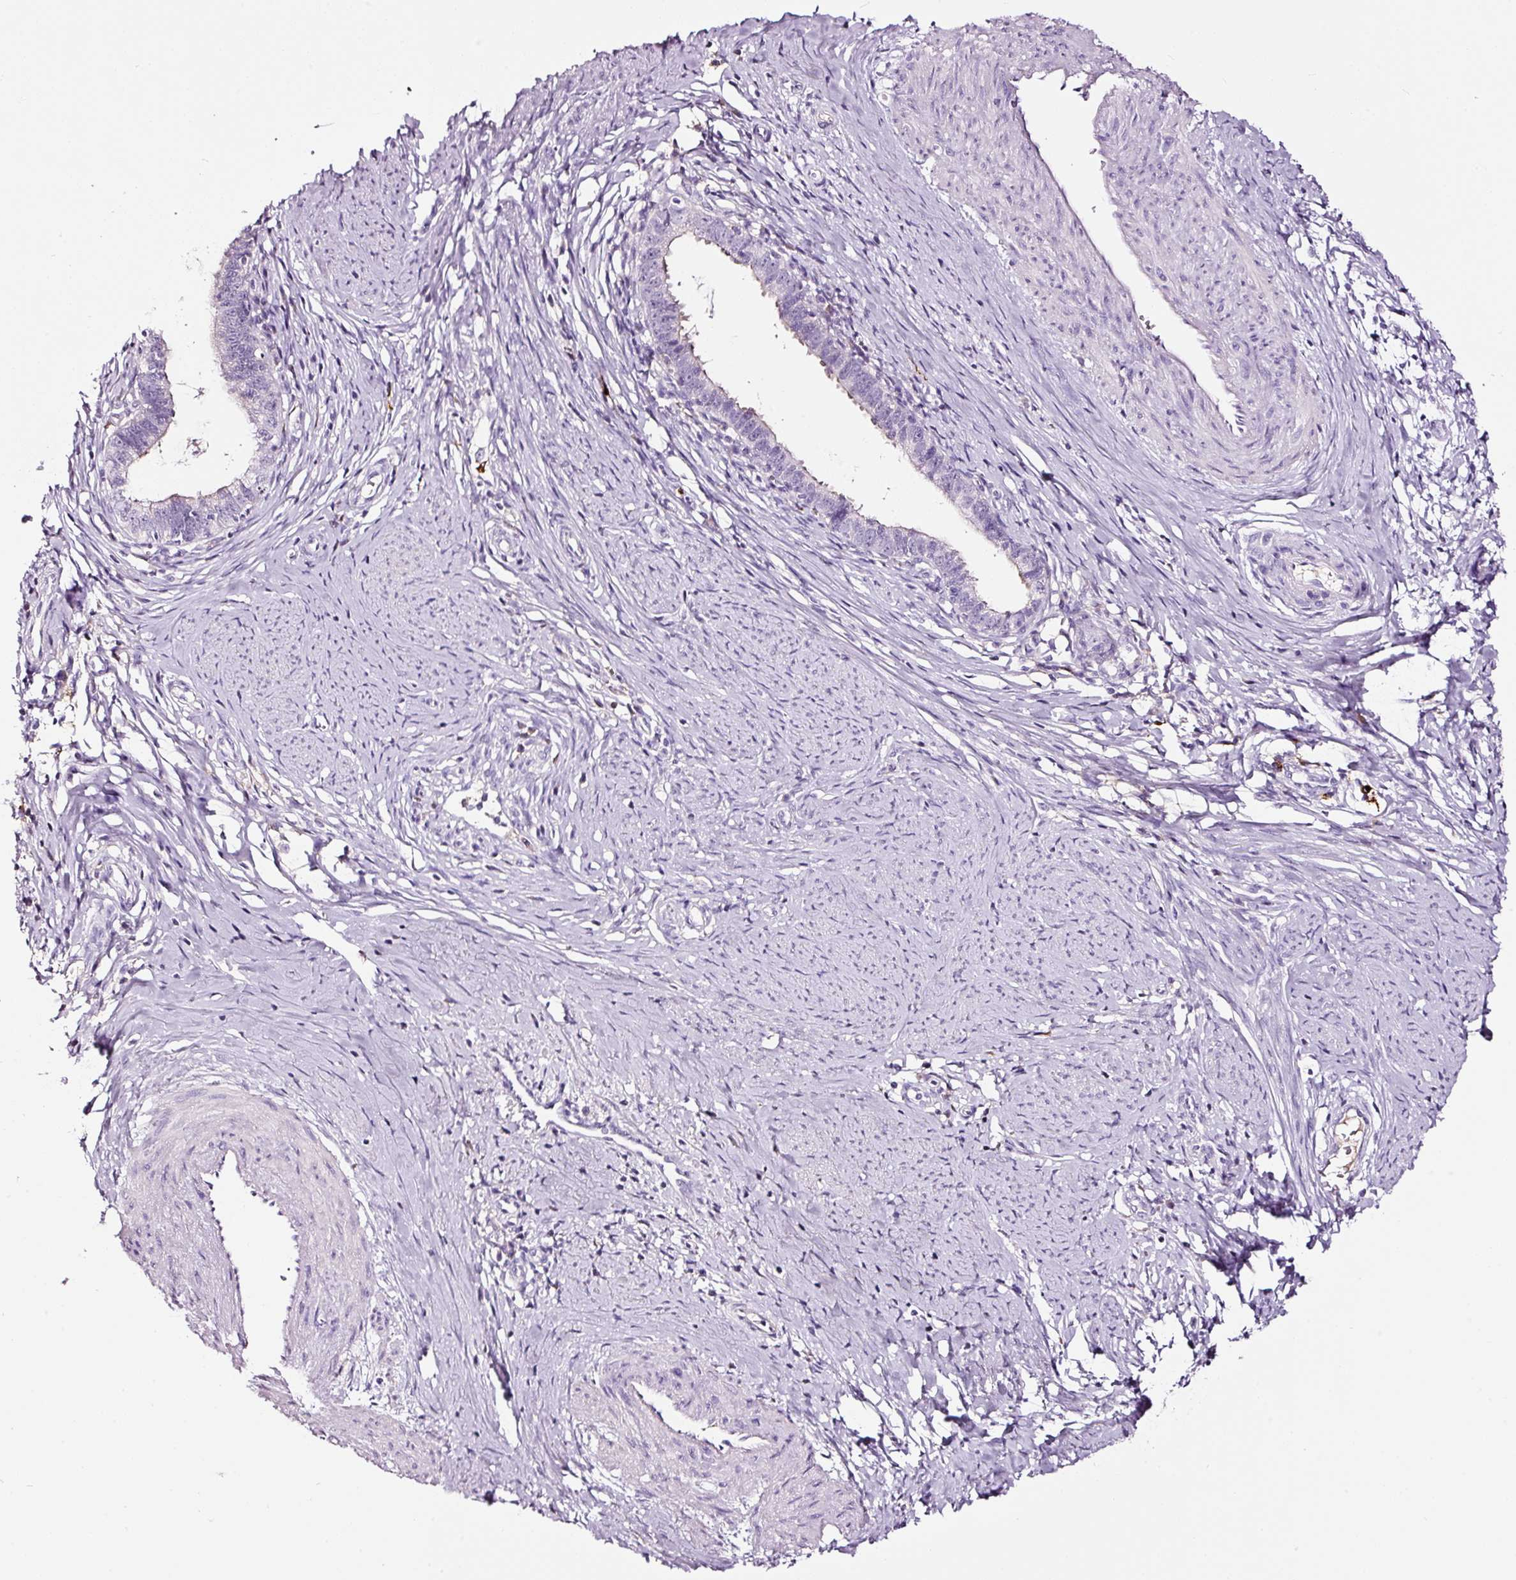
{"staining": {"intensity": "negative", "quantity": "none", "location": "none"}, "tissue": "cervical cancer", "cell_type": "Tumor cells", "image_type": "cancer", "snomed": [{"axis": "morphology", "description": "Adenocarcinoma, NOS"}, {"axis": "topography", "description": "Cervix"}], "caption": "The immunohistochemistry (IHC) micrograph has no significant staining in tumor cells of adenocarcinoma (cervical) tissue. The staining is performed using DAB (3,3'-diaminobenzidine) brown chromogen with nuclei counter-stained in using hematoxylin.", "gene": "LAMP3", "patient": {"sex": "female", "age": 36}}